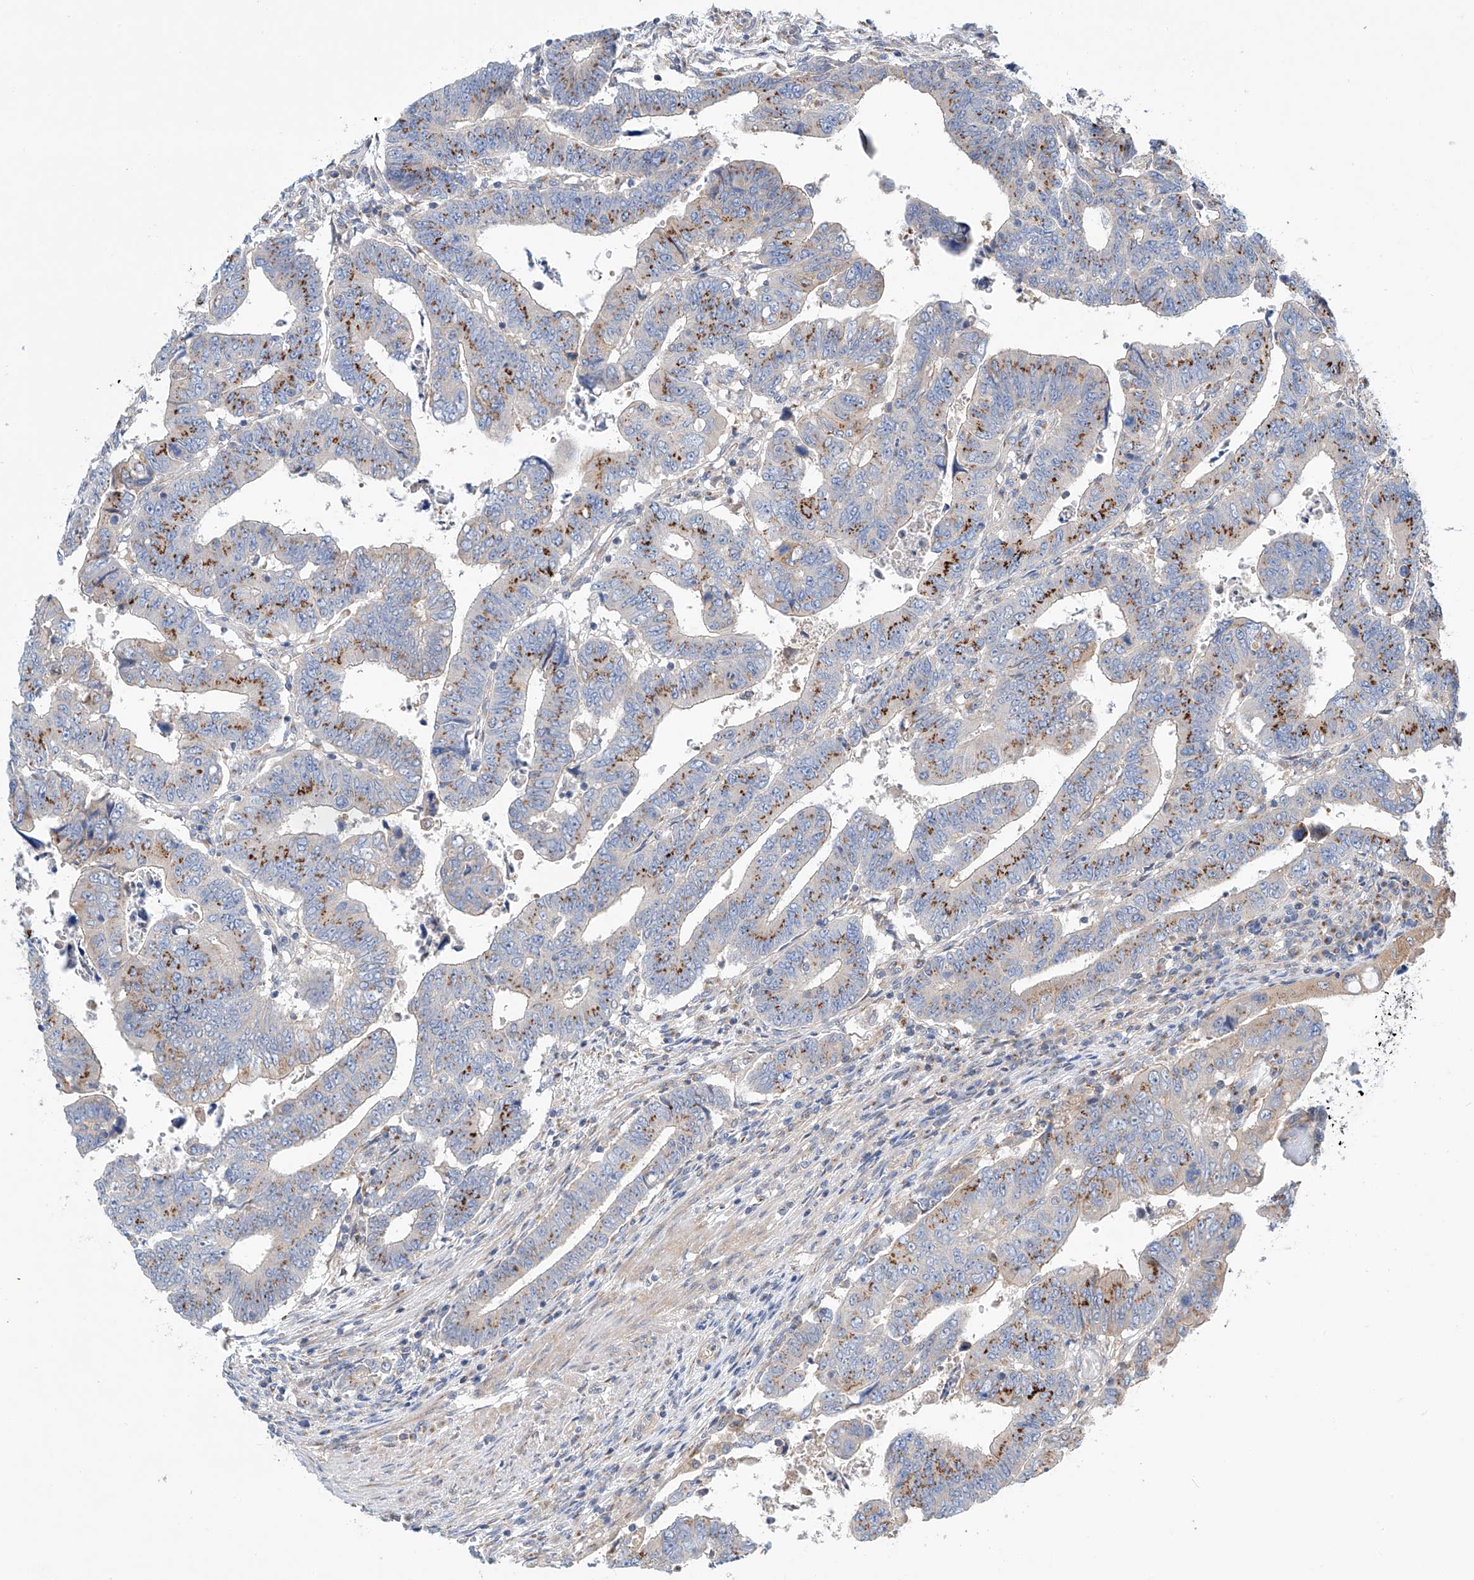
{"staining": {"intensity": "moderate", "quantity": "25%-75%", "location": "cytoplasmic/membranous"}, "tissue": "colorectal cancer", "cell_type": "Tumor cells", "image_type": "cancer", "snomed": [{"axis": "morphology", "description": "Normal tissue, NOS"}, {"axis": "morphology", "description": "Adenocarcinoma, NOS"}, {"axis": "topography", "description": "Rectum"}], "caption": "Colorectal adenocarcinoma stained with a protein marker reveals moderate staining in tumor cells.", "gene": "SLC22A7", "patient": {"sex": "female", "age": 65}}